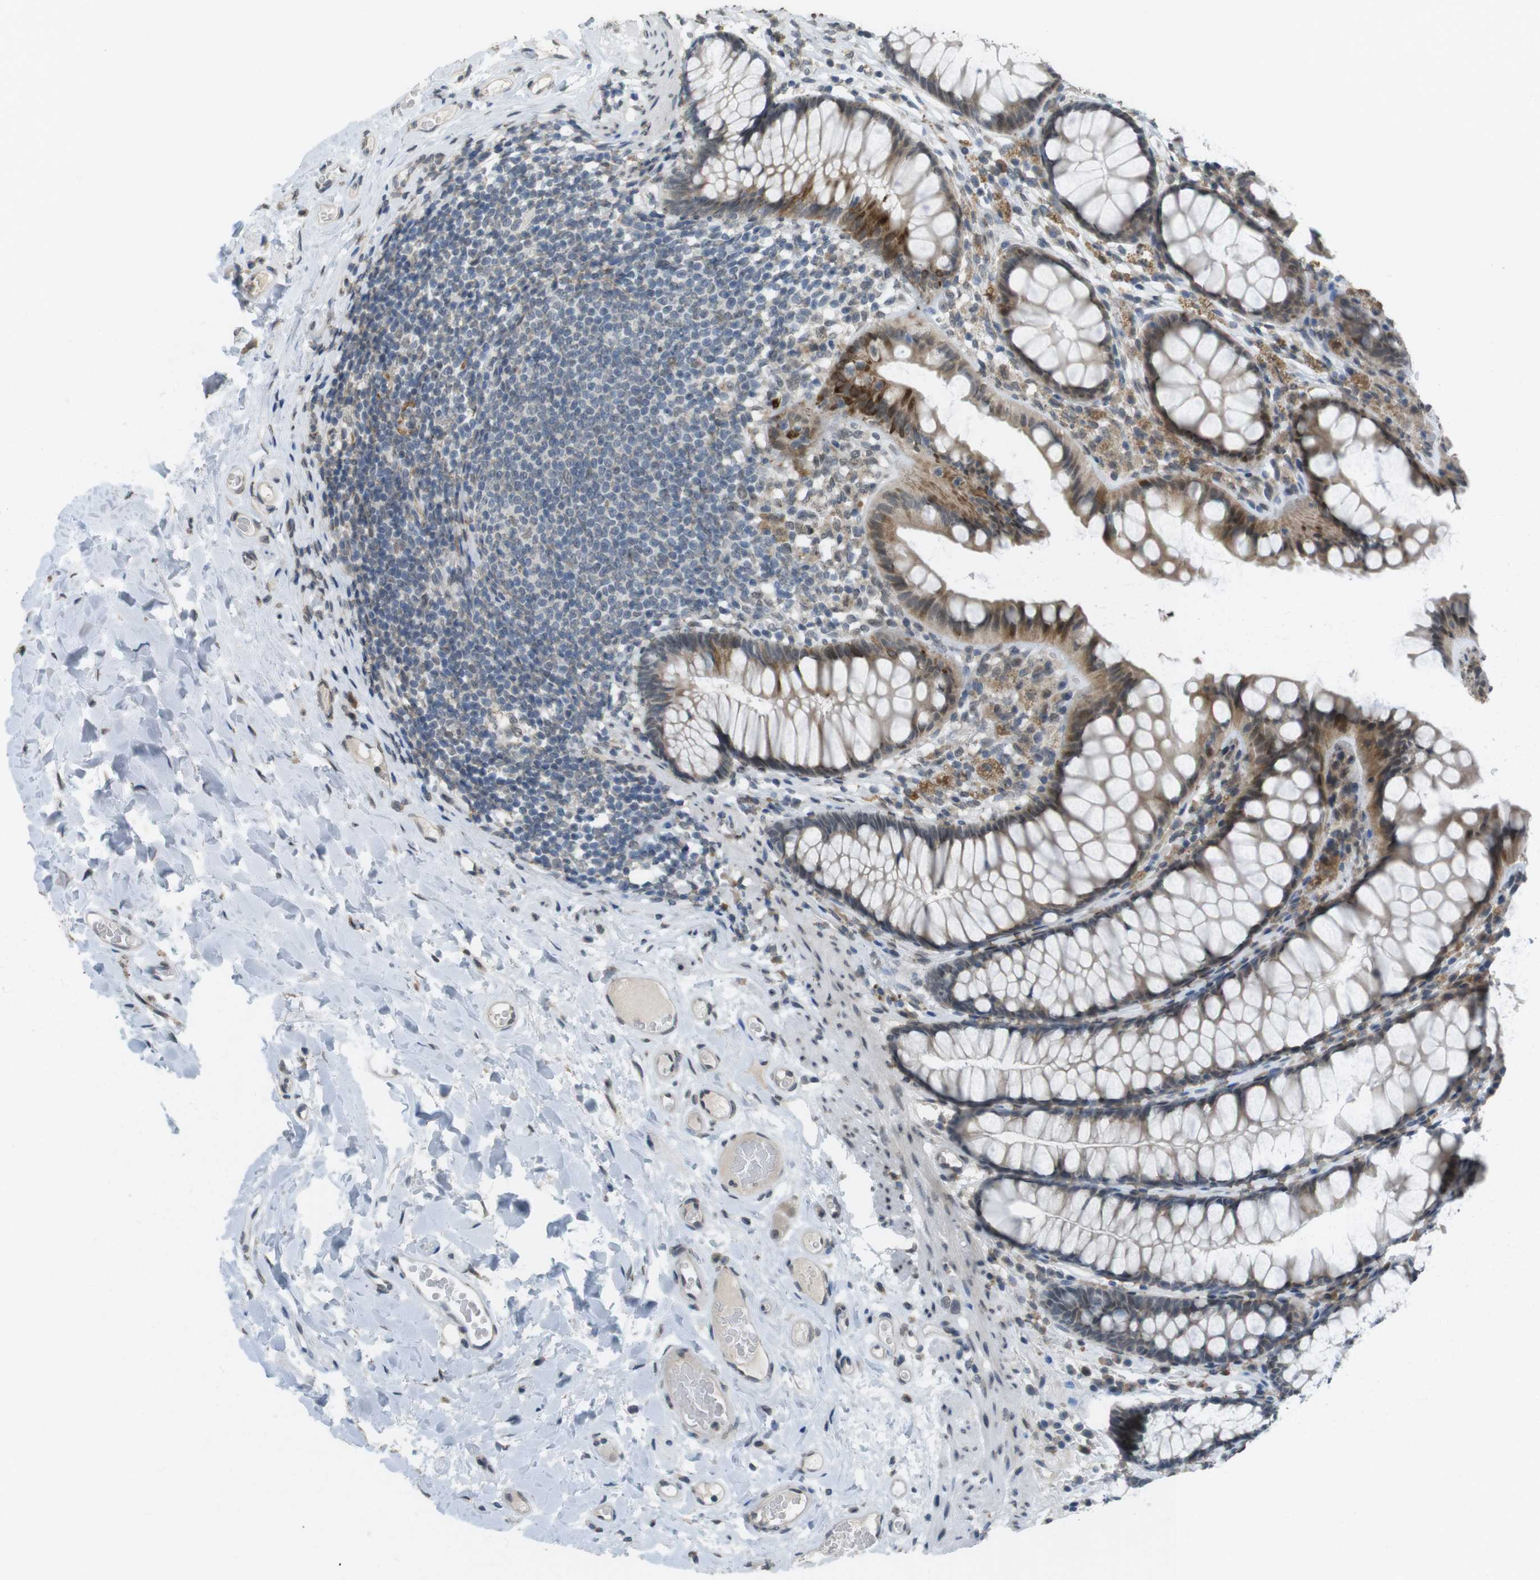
{"staining": {"intensity": "negative", "quantity": "none", "location": "none"}, "tissue": "colon", "cell_type": "Endothelial cells", "image_type": "normal", "snomed": [{"axis": "morphology", "description": "Normal tissue, NOS"}, {"axis": "topography", "description": "Colon"}], "caption": "The immunohistochemistry (IHC) micrograph has no significant positivity in endothelial cells of colon. (Stains: DAB (3,3'-diaminobenzidine) immunohistochemistry (IHC) with hematoxylin counter stain, Microscopy: brightfield microscopy at high magnification).", "gene": "FZD10", "patient": {"sex": "female", "age": 55}}